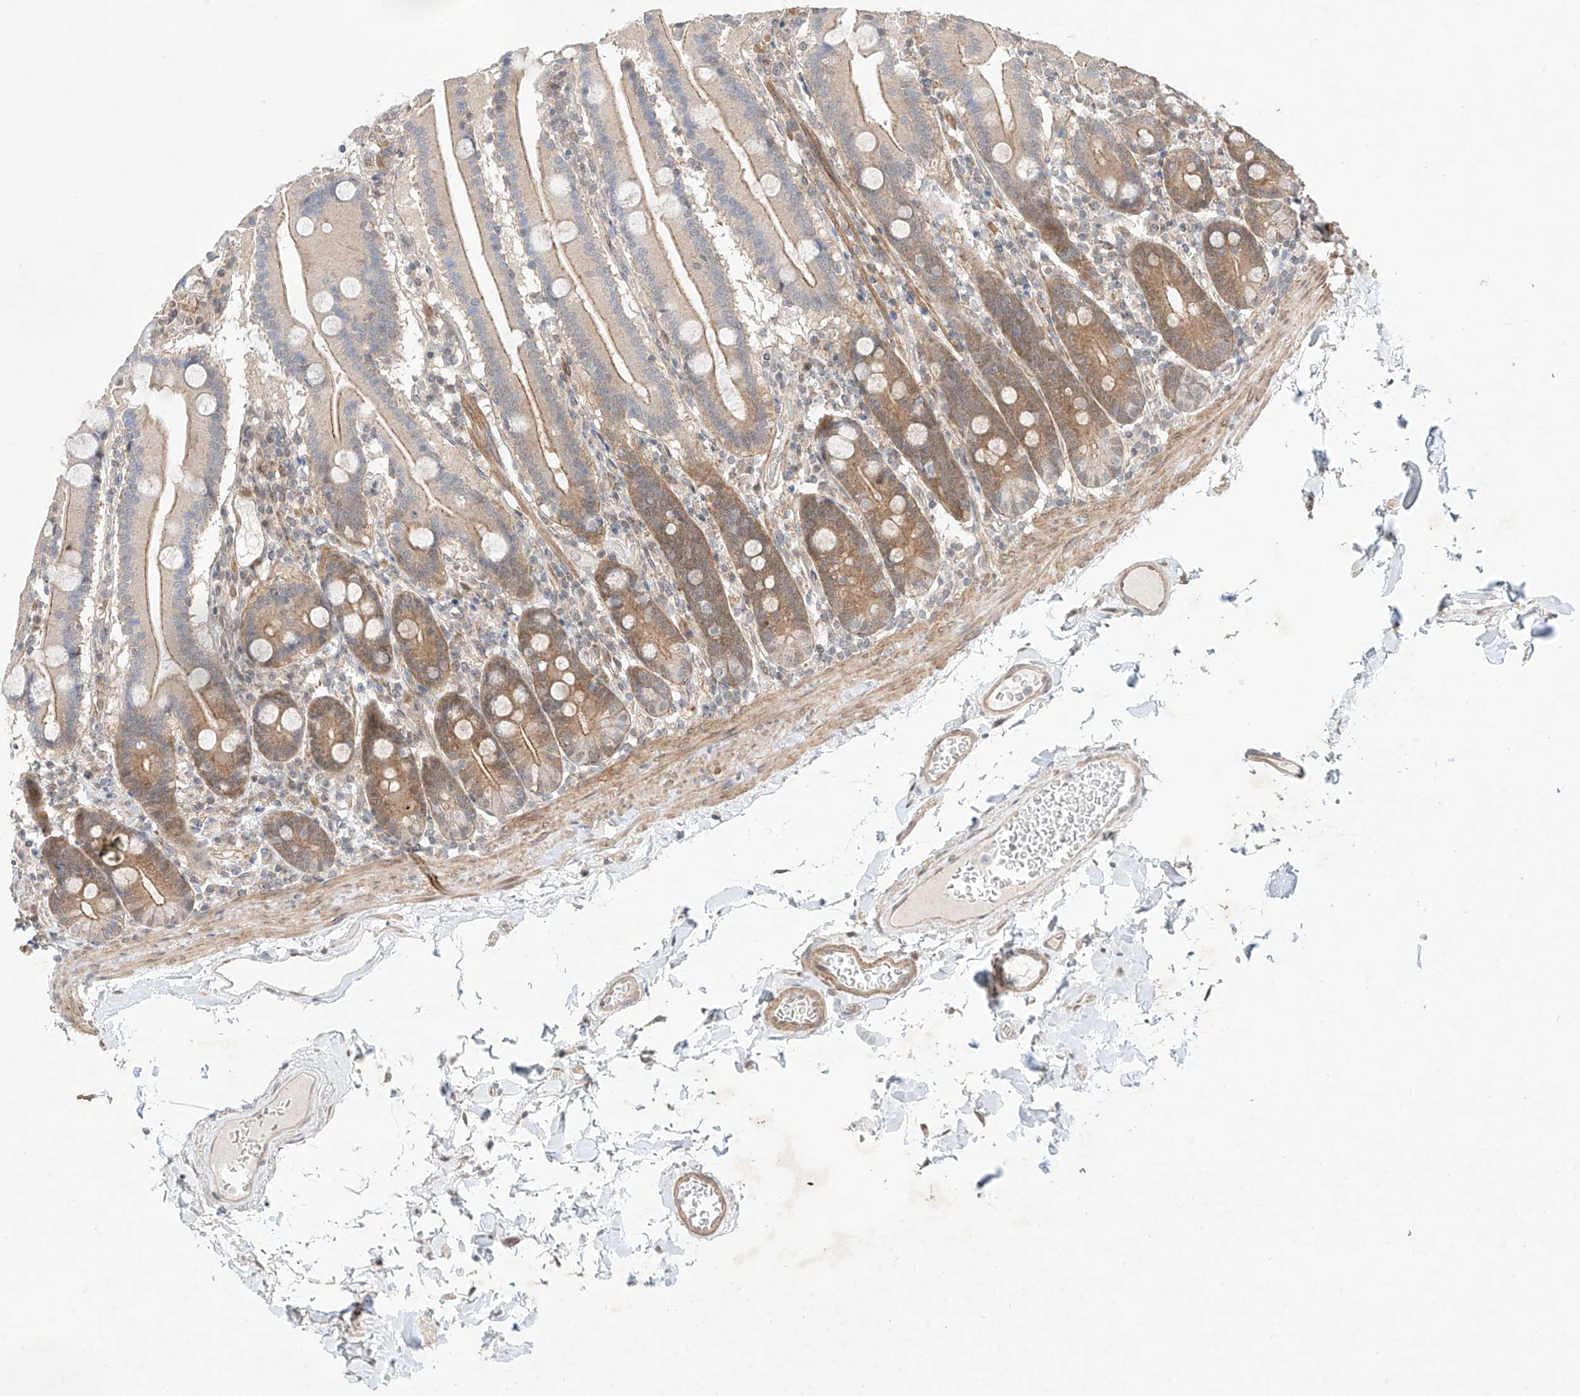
{"staining": {"intensity": "weak", "quantity": "25%-75%", "location": "cytoplasmic/membranous"}, "tissue": "duodenum", "cell_type": "Glandular cells", "image_type": "normal", "snomed": [{"axis": "morphology", "description": "Normal tissue, NOS"}, {"axis": "topography", "description": "Duodenum"}], "caption": "Immunohistochemistry of benign human duodenum exhibits low levels of weak cytoplasmic/membranous positivity in approximately 25%-75% of glandular cells. (brown staining indicates protein expression, while blue staining denotes nuclei).", "gene": "TSR2", "patient": {"sex": "male", "age": 55}}